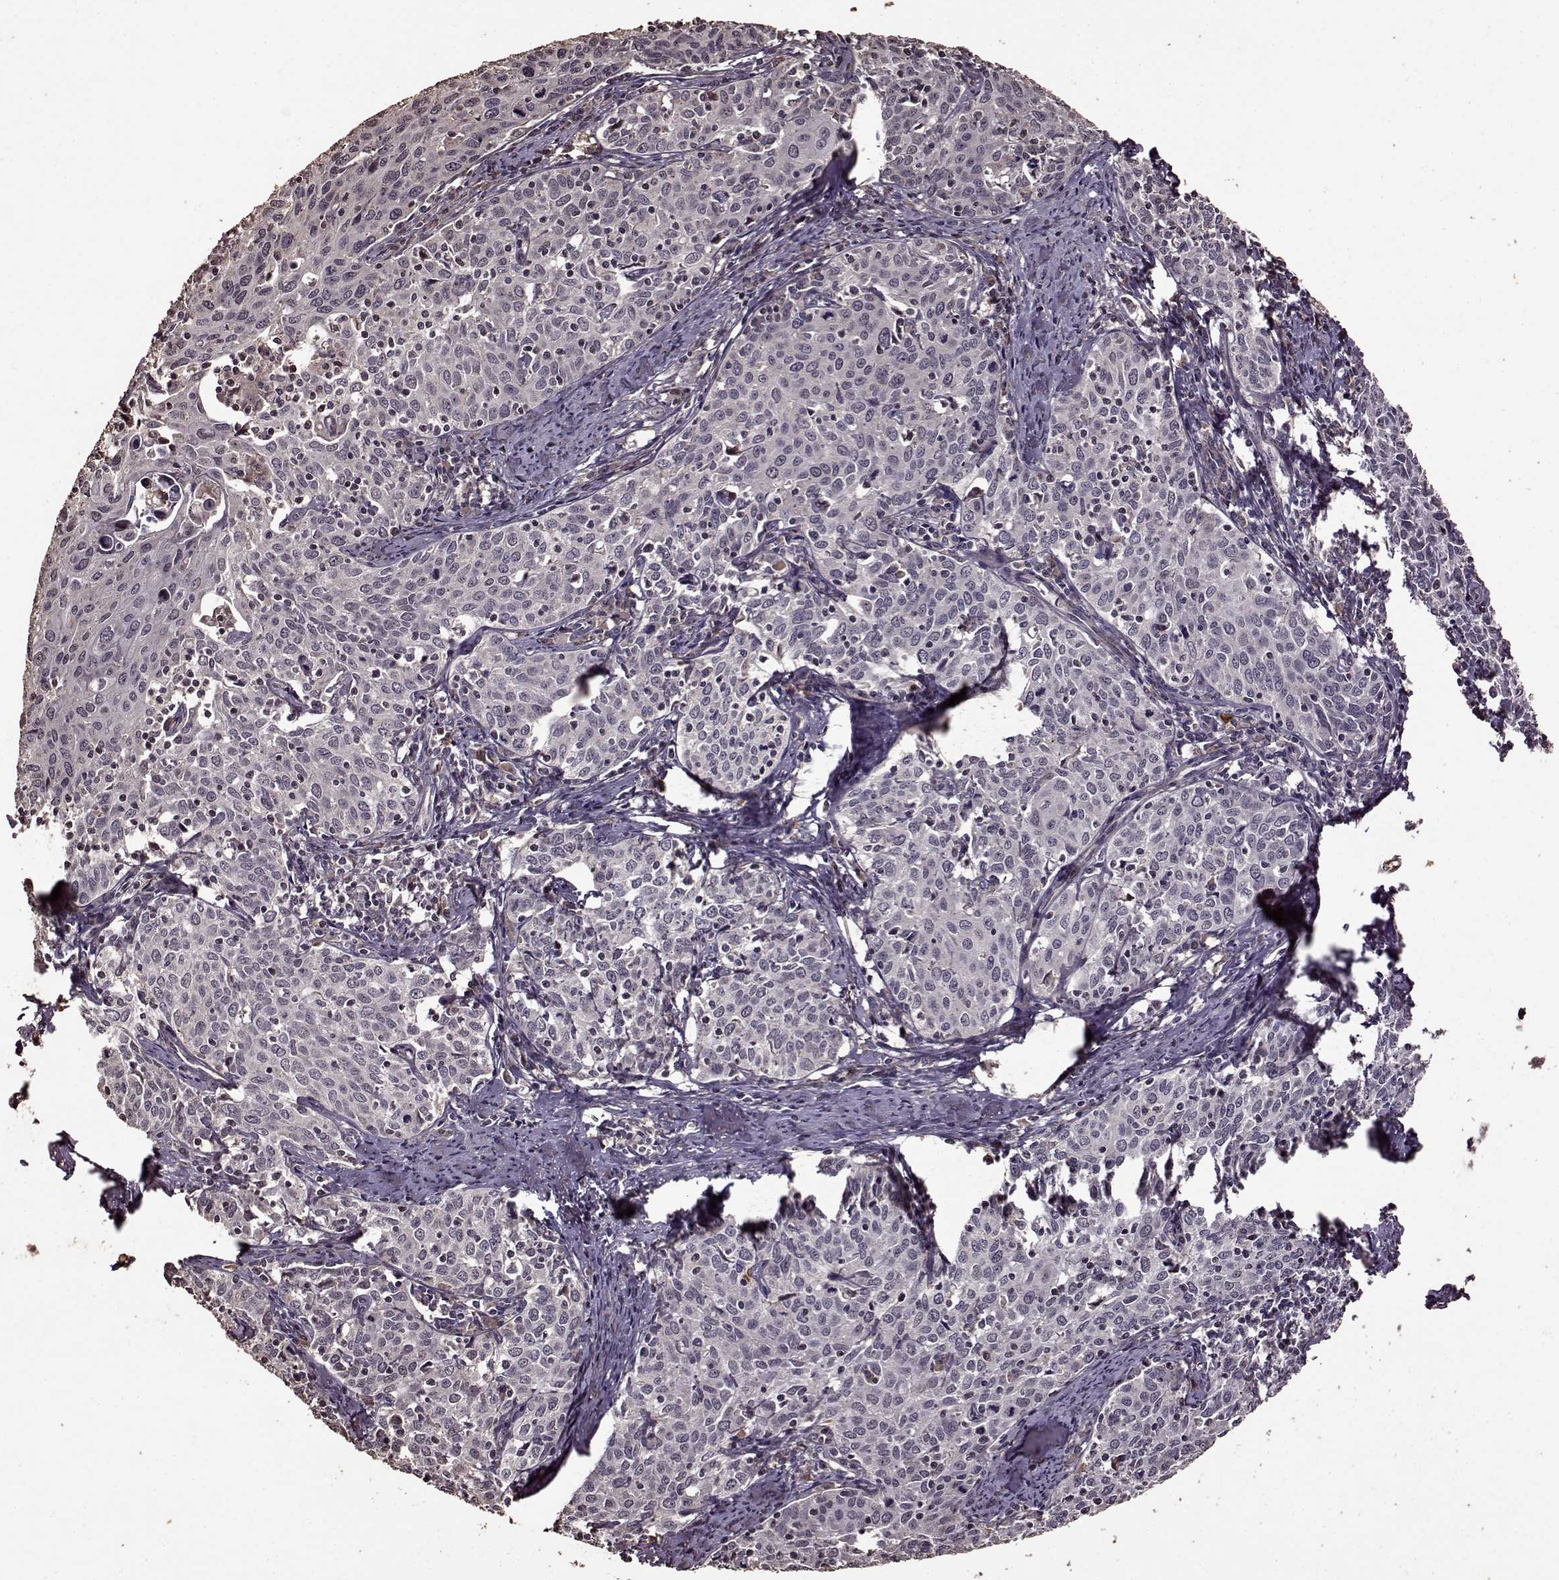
{"staining": {"intensity": "negative", "quantity": "none", "location": "none"}, "tissue": "cervical cancer", "cell_type": "Tumor cells", "image_type": "cancer", "snomed": [{"axis": "morphology", "description": "Squamous cell carcinoma, NOS"}, {"axis": "topography", "description": "Cervix"}], "caption": "IHC image of neoplastic tissue: human cervical squamous cell carcinoma stained with DAB exhibits no significant protein staining in tumor cells.", "gene": "FBXW11", "patient": {"sex": "female", "age": 62}}